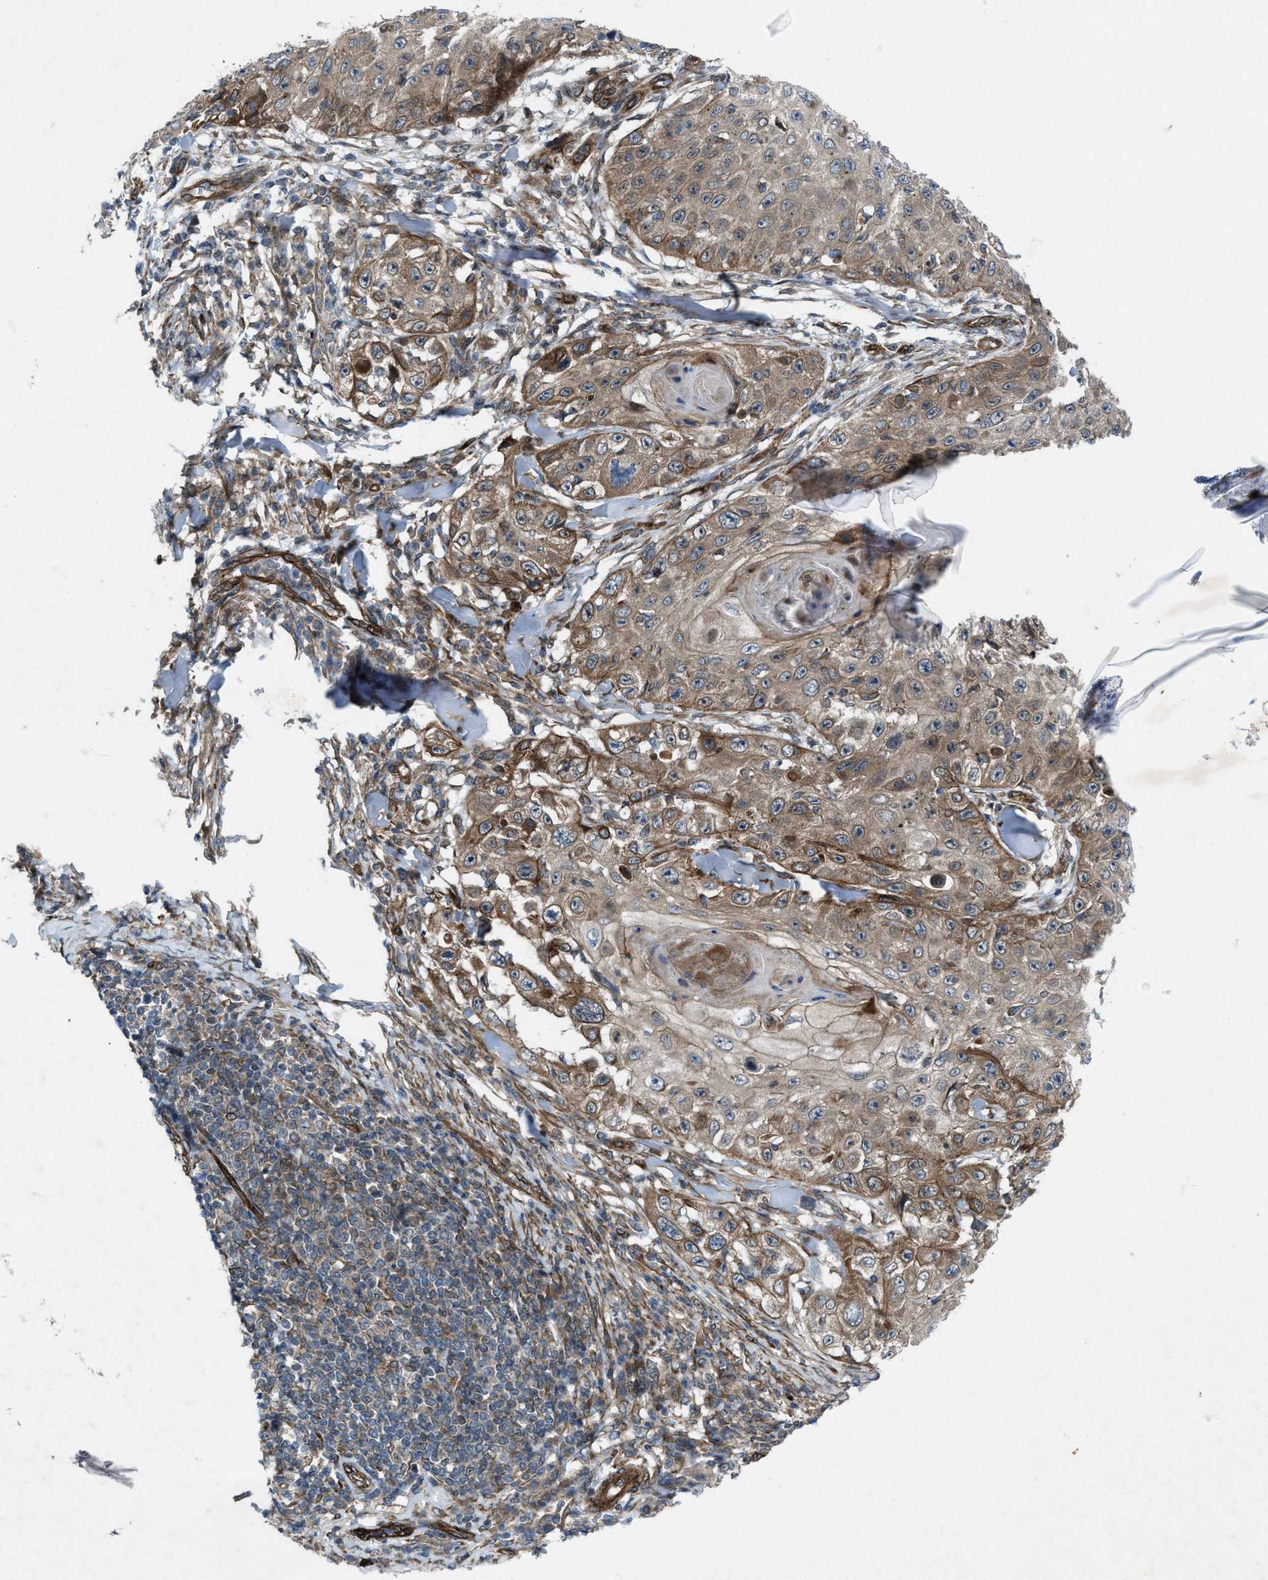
{"staining": {"intensity": "moderate", "quantity": ">75%", "location": "cytoplasmic/membranous"}, "tissue": "skin cancer", "cell_type": "Tumor cells", "image_type": "cancer", "snomed": [{"axis": "morphology", "description": "Squamous cell carcinoma, NOS"}, {"axis": "topography", "description": "Skin"}], "caption": "Skin cancer stained with DAB (3,3'-diaminobenzidine) immunohistochemistry (IHC) shows medium levels of moderate cytoplasmic/membranous staining in approximately >75% of tumor cells.", "gene": "URGCP", "patient": {"sex": "male", "age": 86}}